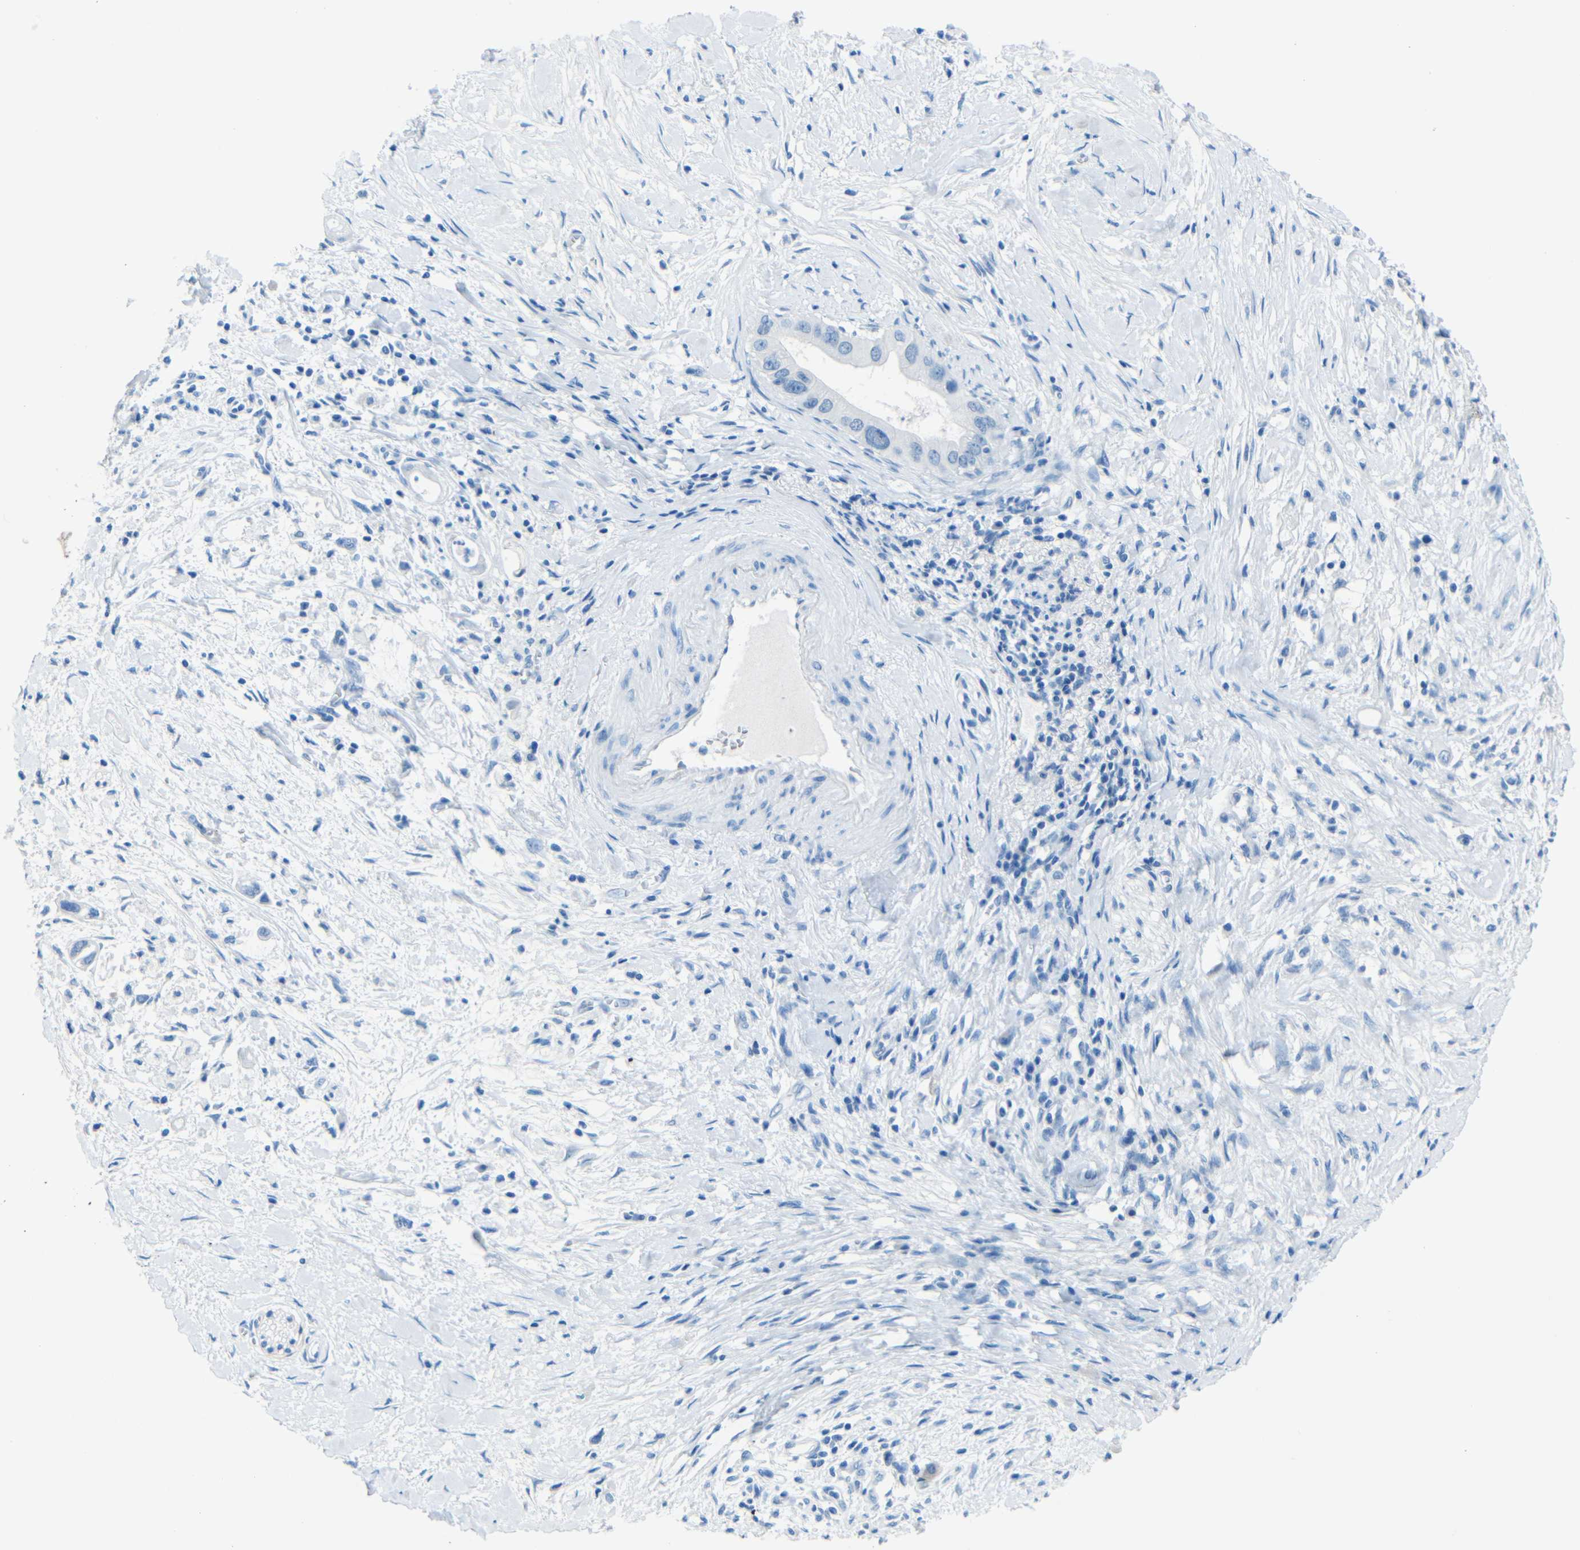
{"staining": {"intensity": "negative", "quantity": "none", "location": "none"}, "tissue": "pancreatic cancer", "cell_type": "Tumor cells", "image_type": "cancer", "snomed": [{"axis": "morphology", "description": "Adenocarcinoma, NOS"}, {"axis": "topography", "description": "Pancreas"}], "caption": "This micrograph is of pancreatic adenocarcinoma stained with IHC to label a protein in brown with the nuclei are counter-stained blue. There is no expression in tumor cells. (DAB (3,3'-diaminobenzidine) immunohistochemistry, high magnification).", "gene": "FBN2", "patient": {"sex": "male", "age": 55}}